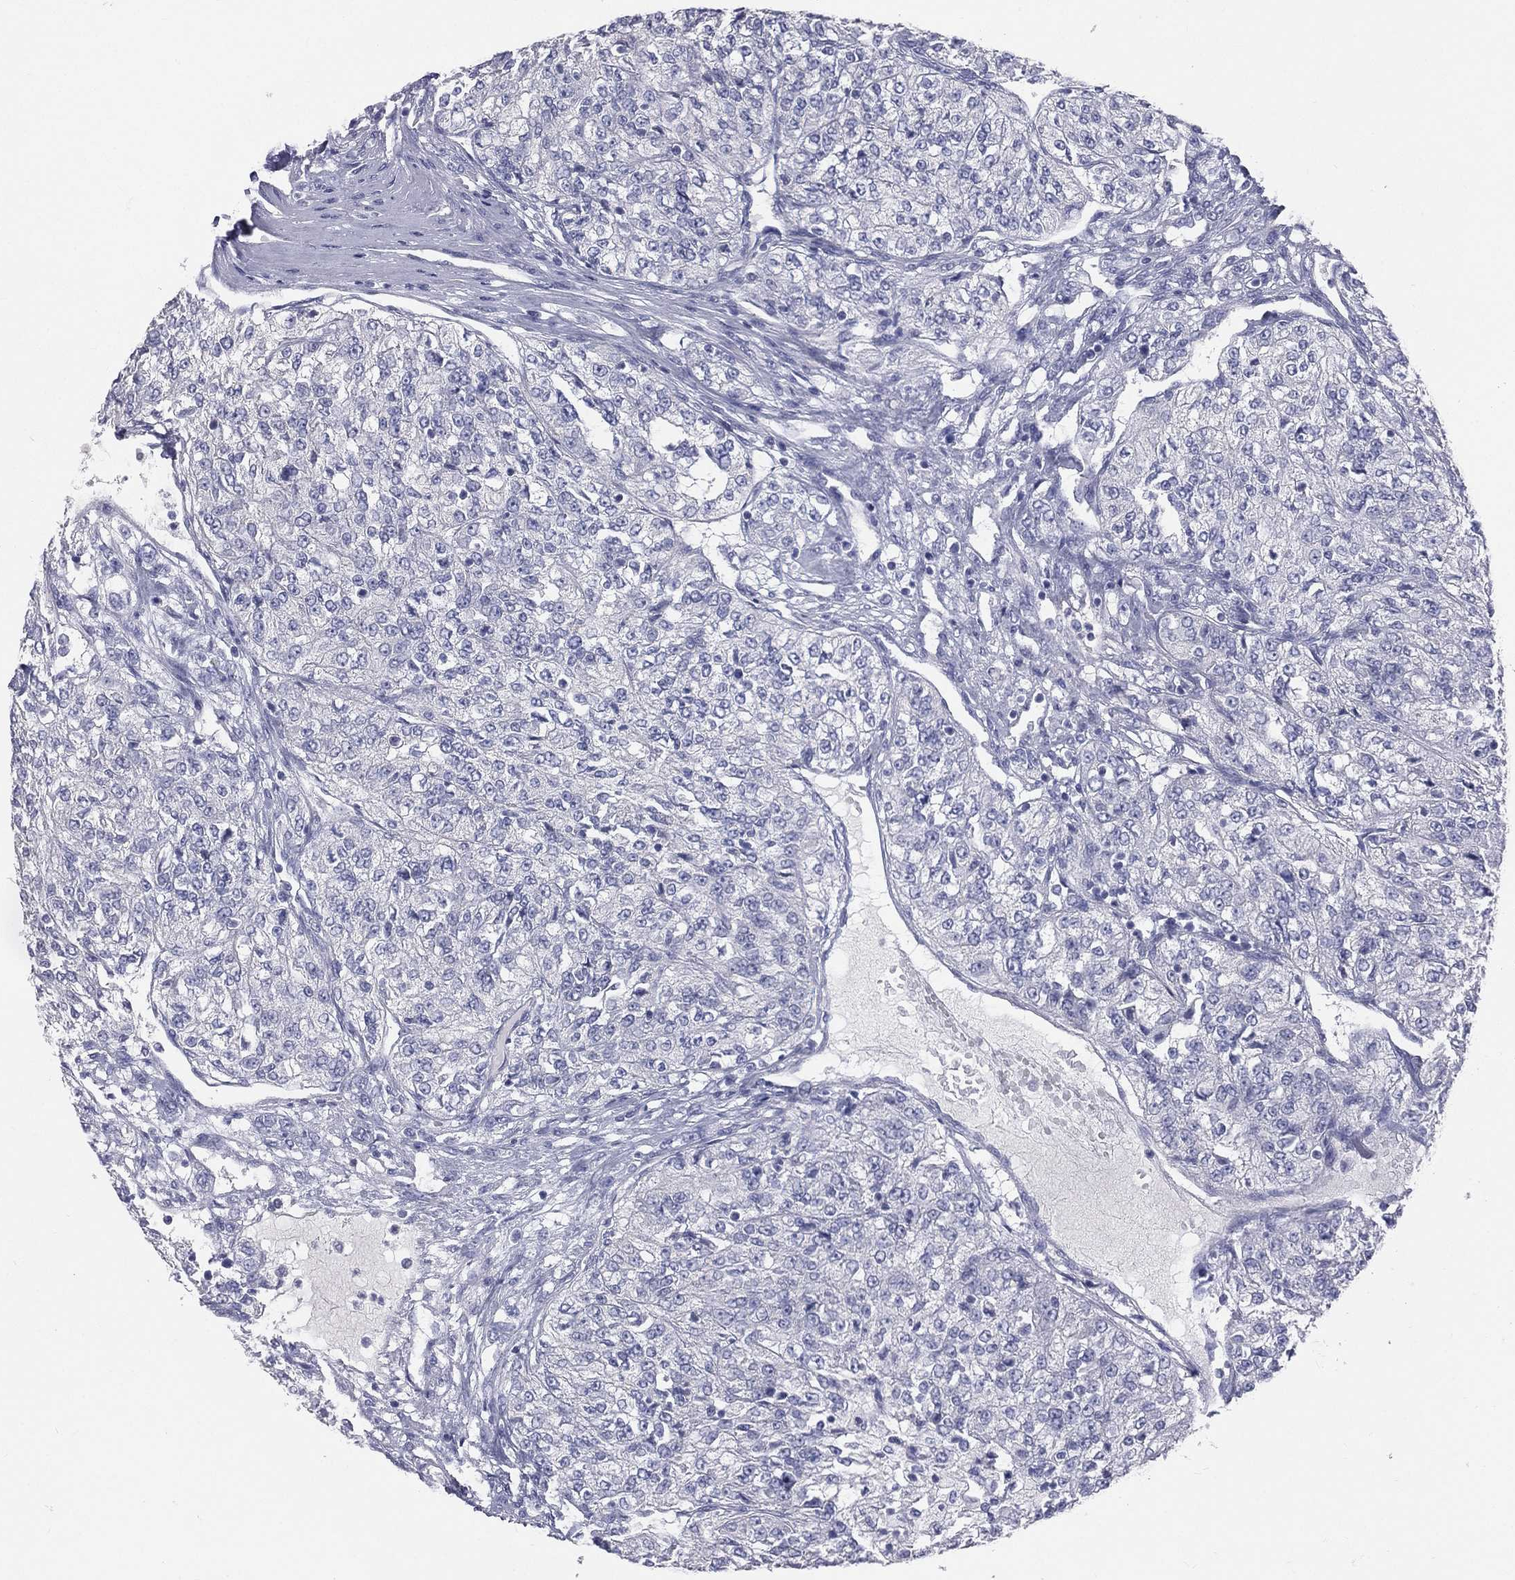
{"staining": {"intensity": "negative", "quantity": "none", "location": "none"}, "tissue": "renal cancer", "cell_type": "Tumor cells", "image_type": "cancer", "snomed": [{"axis": "morphology", "description": "Adenocarcinoma, NOS"}, {"axis": "topography", "description": "Kidney"}], "caption": "The IHC micrograph has no significant expression in tumor cells of renal cancer tissue. The staining was performed using DAB (3,3'-diaminobenzidine) to visualize the protein expression in brown, while the nuclei were stained in blue with hematoxylin (Magnification: 20x).", "gene": "STK31", "patient": {"sex": "female", "age": 63}}